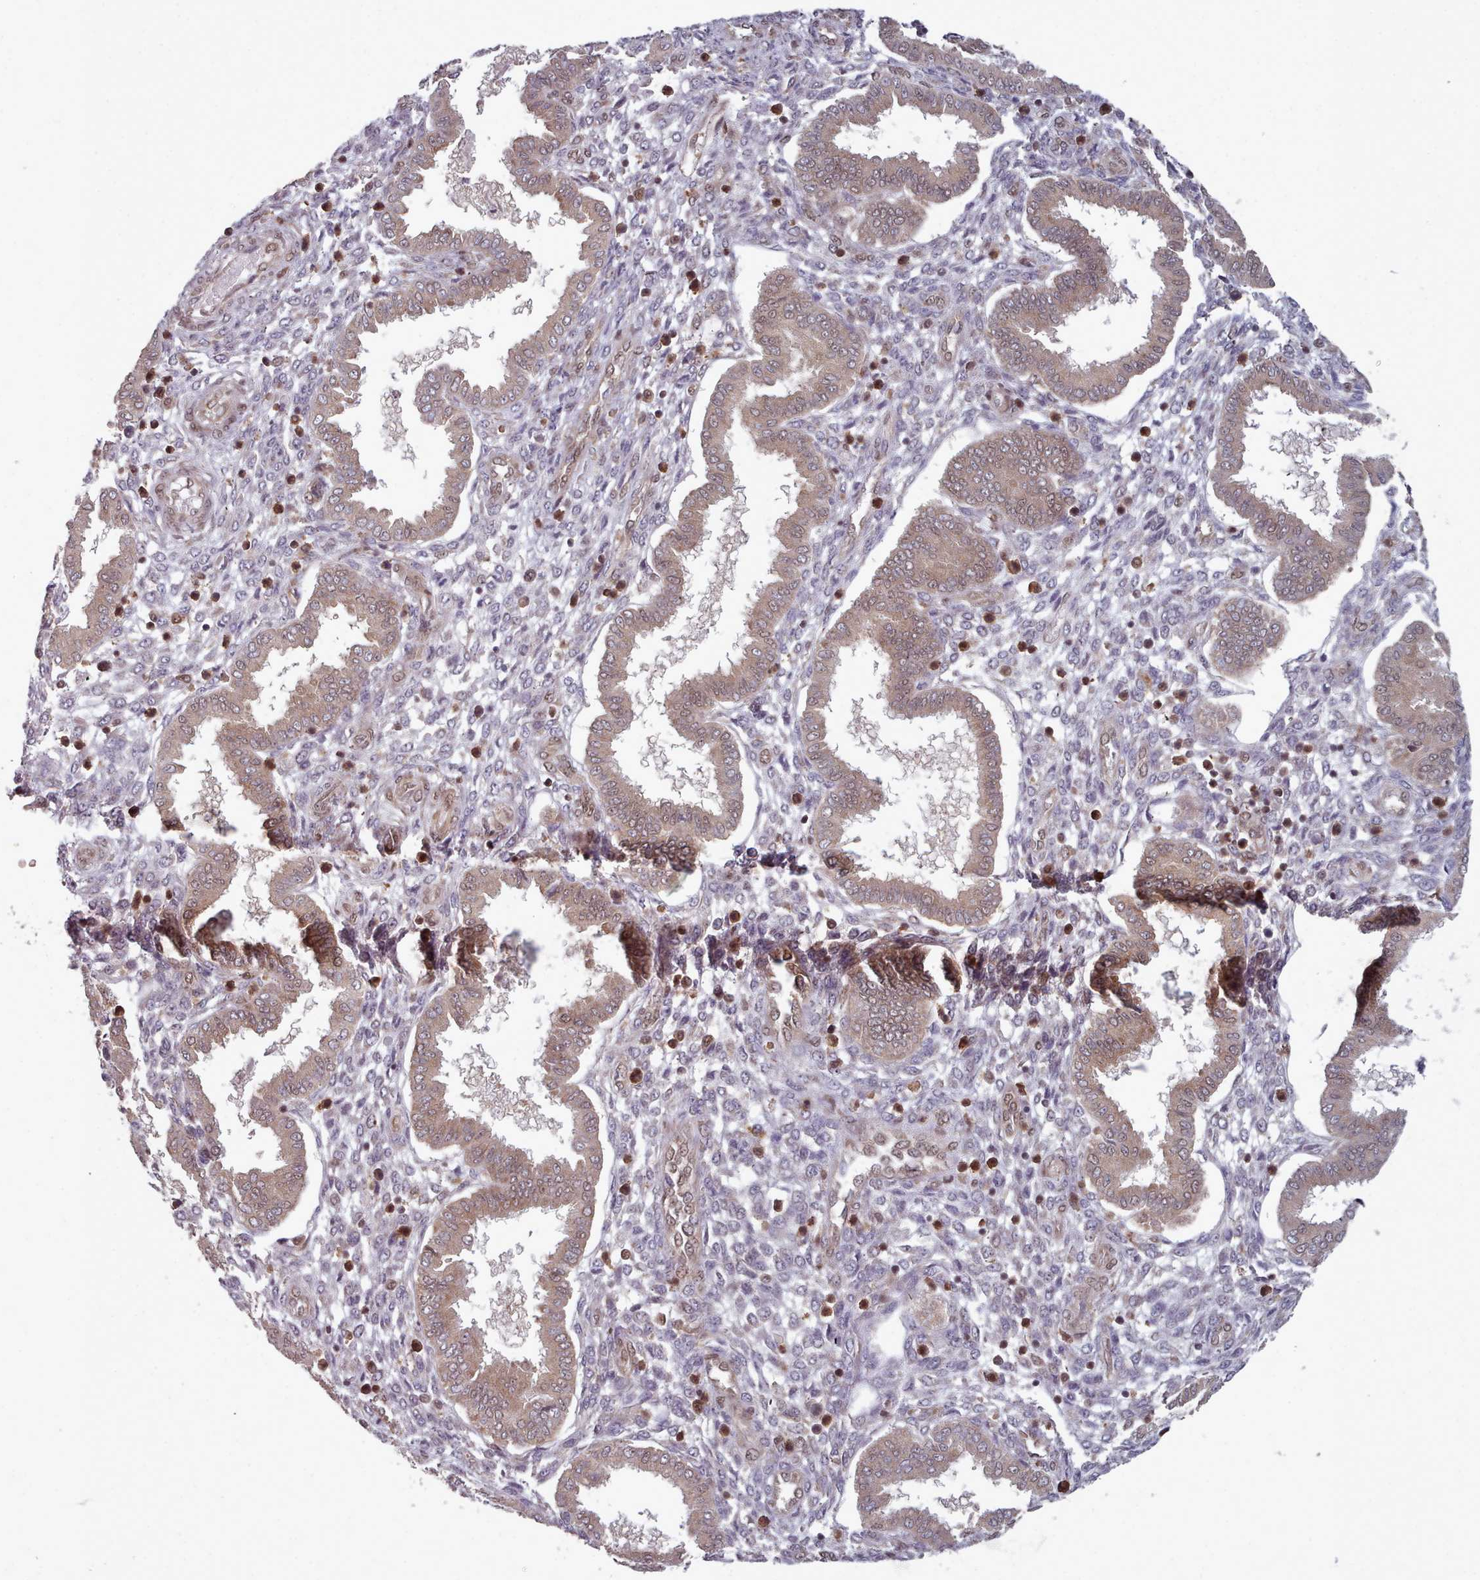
{"staining": {"intensity": "moderate", "quantity": "<25%", "location": "cytoplasmic/membranous,nuclear"}, "tissue": "endometrium", "cell_type": "Cells in endometrial stroma", "image_type": "normal", "snomed": [{"axis": "morphology", "description": "Normal tissue, NOS"}, {"axis": "topography", "description": "Endometrium"}], "caption": "Protein expression analysis of unremarkable human endometrium reveals moderate cytoplasmic/membranous,nuclear staining in approximately <25% of cells in endometrial stroma.", "gene": "DHX8", "patient": {"sex": "female", "age": 24}}